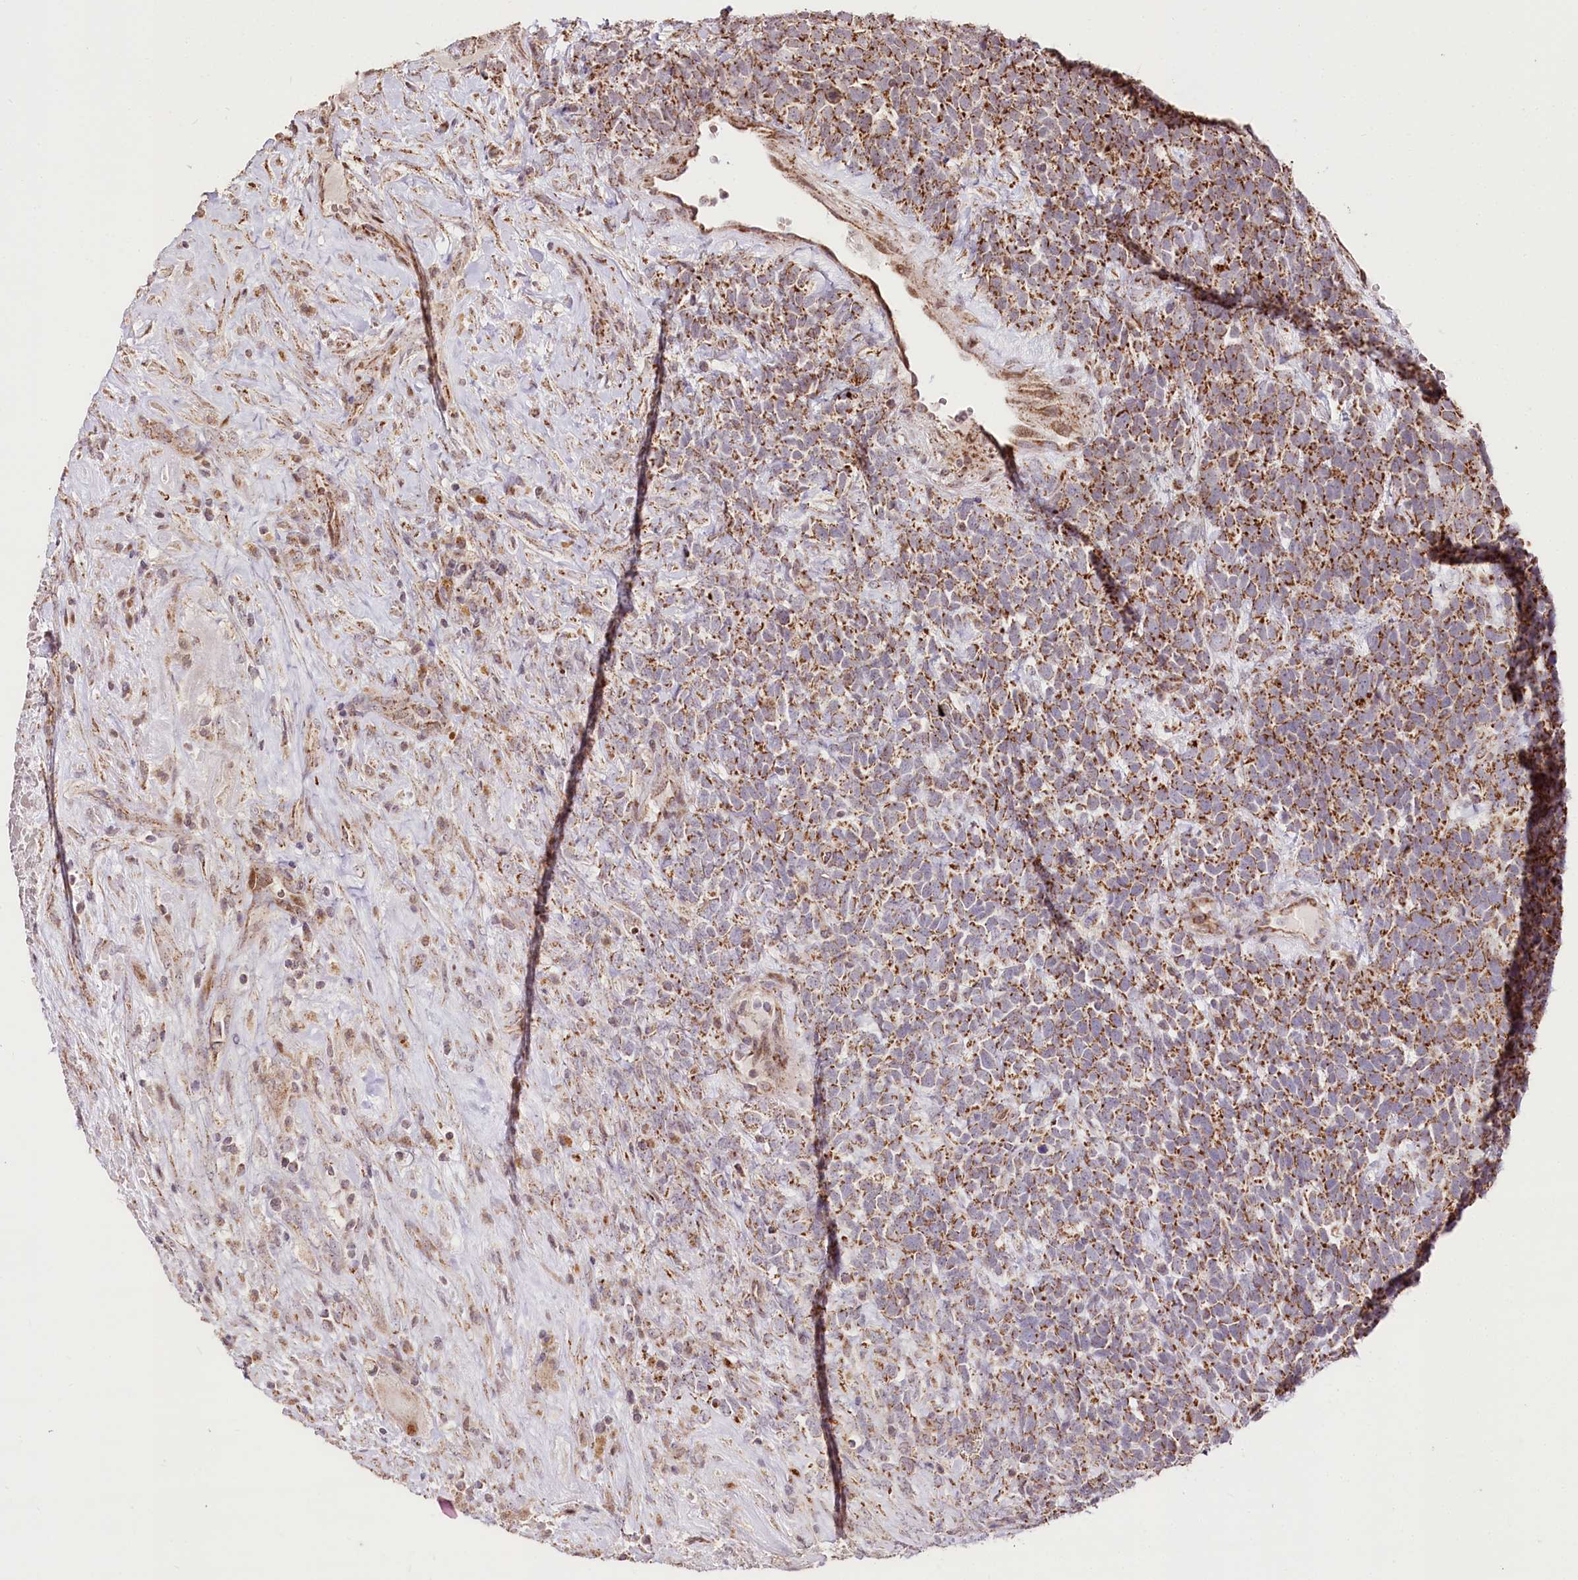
{"staining": {"intensity": "moderate", "quantity": ">75%", "location": "cytoplasmic/membranous"}, "tissue": "urothelial cancer", "cell_type": "Tumor cells", "image_type": "cancer", "snomed": [{"axis": "morphology", "description": "Urothelial carcinoma, High grade"}, {"axis": "topography", "description": "Urinary bladder"}], "caption": "The image shows staining of urothelial cancer, revealing moderate cytoplasmic/membranous protein expression (brown color) within tumor cells.", "gene": "CARD19", "patient": {"sex": "female", "age": 82}}